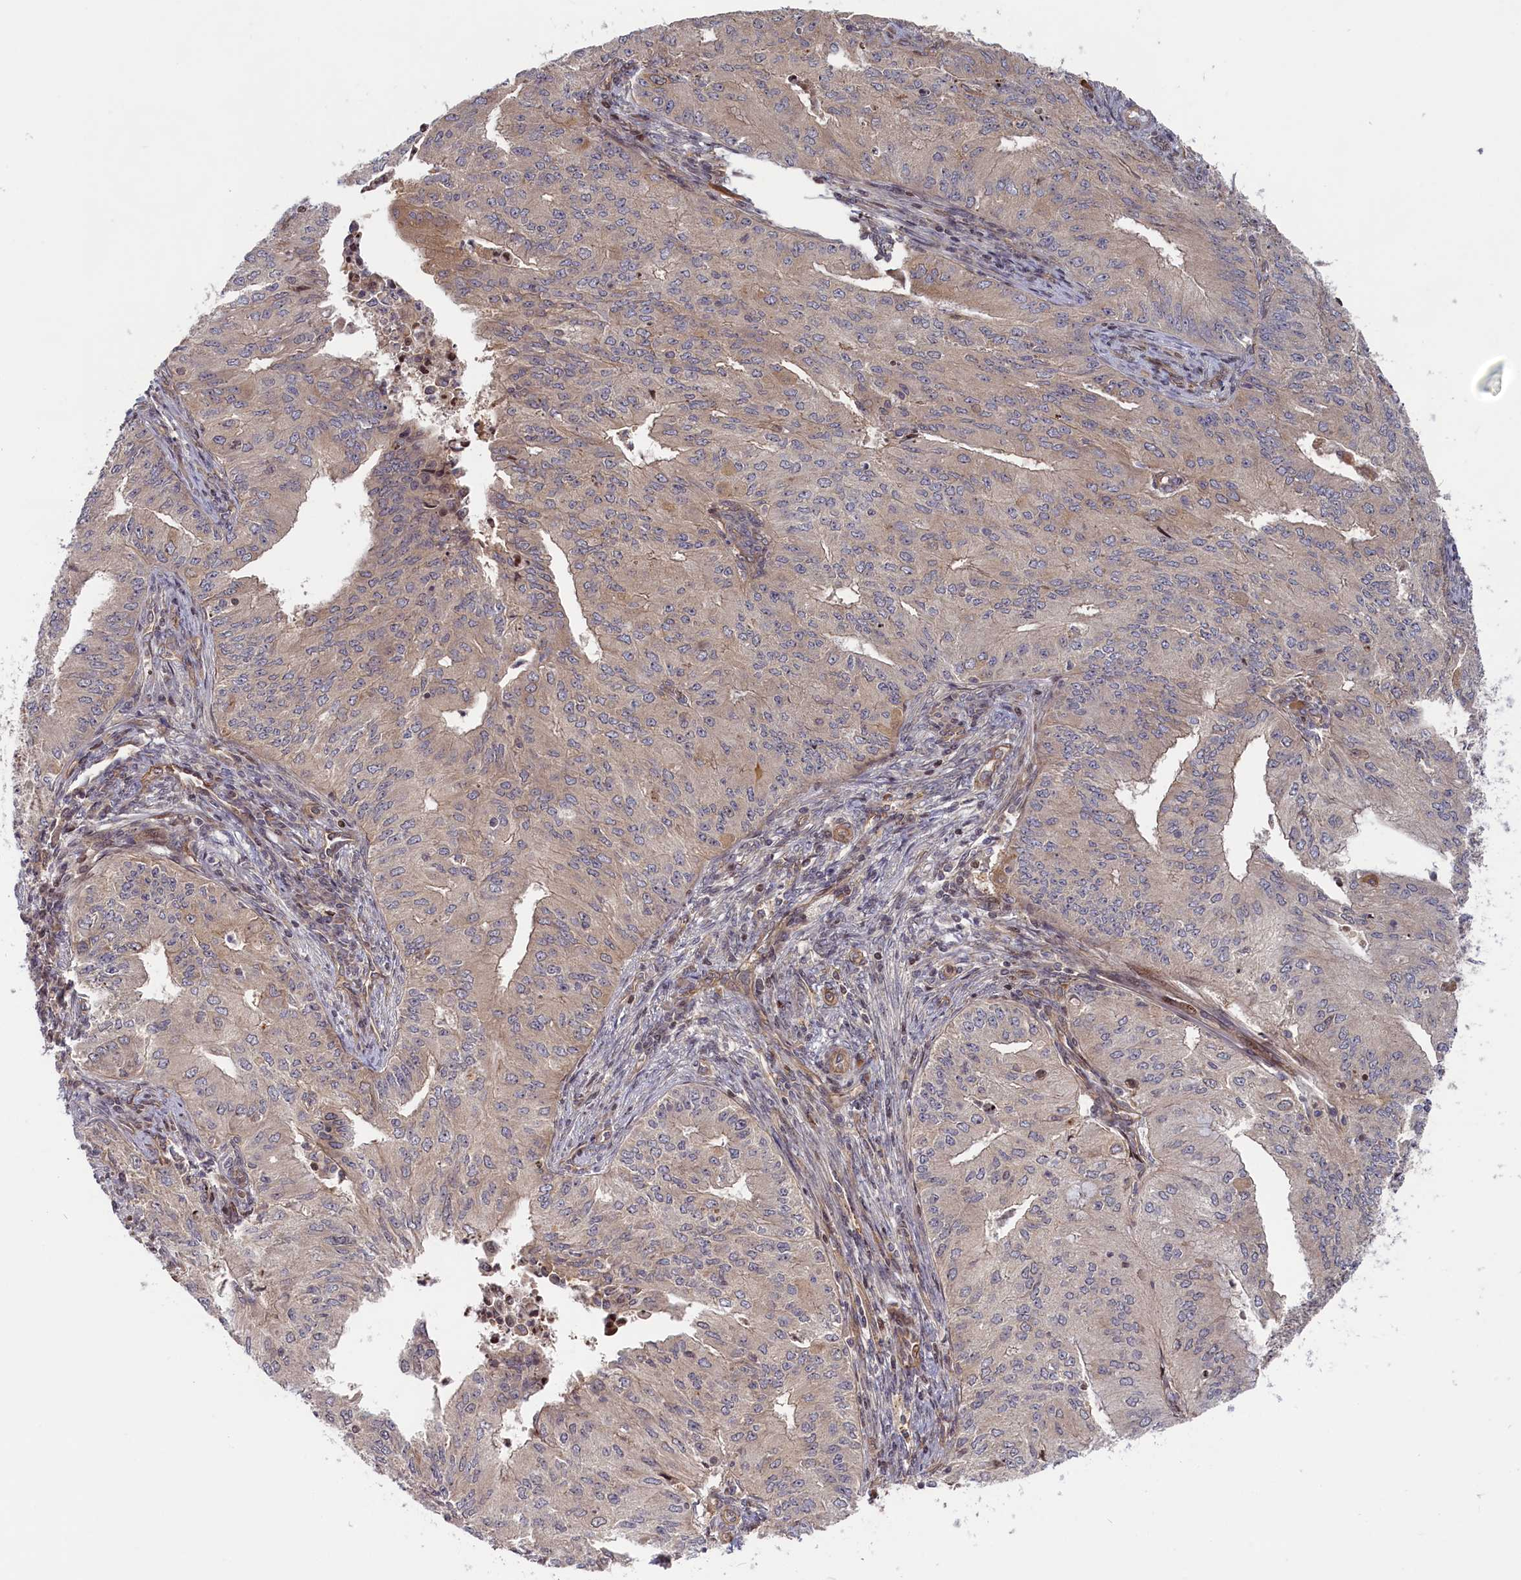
{"staining": {"intensity": "negative", "quantity": "none", "location": "none"}, "tissue": "endometrial cancer", "cell_type": "Tumor cells", "image_type": "cancer", "snomed": [{"axis": "morphology", "description": "Adenocarcinoma, NOS"}, {"axis": "topography", "description": "Endometrium"}], "caption": "This is a micrograph of immunohistochemistry staining of endometrial cancer, which shows no staining in tumor cells.", "gene": "CEP44", "patient": {"sex": "female", "age": 50}}